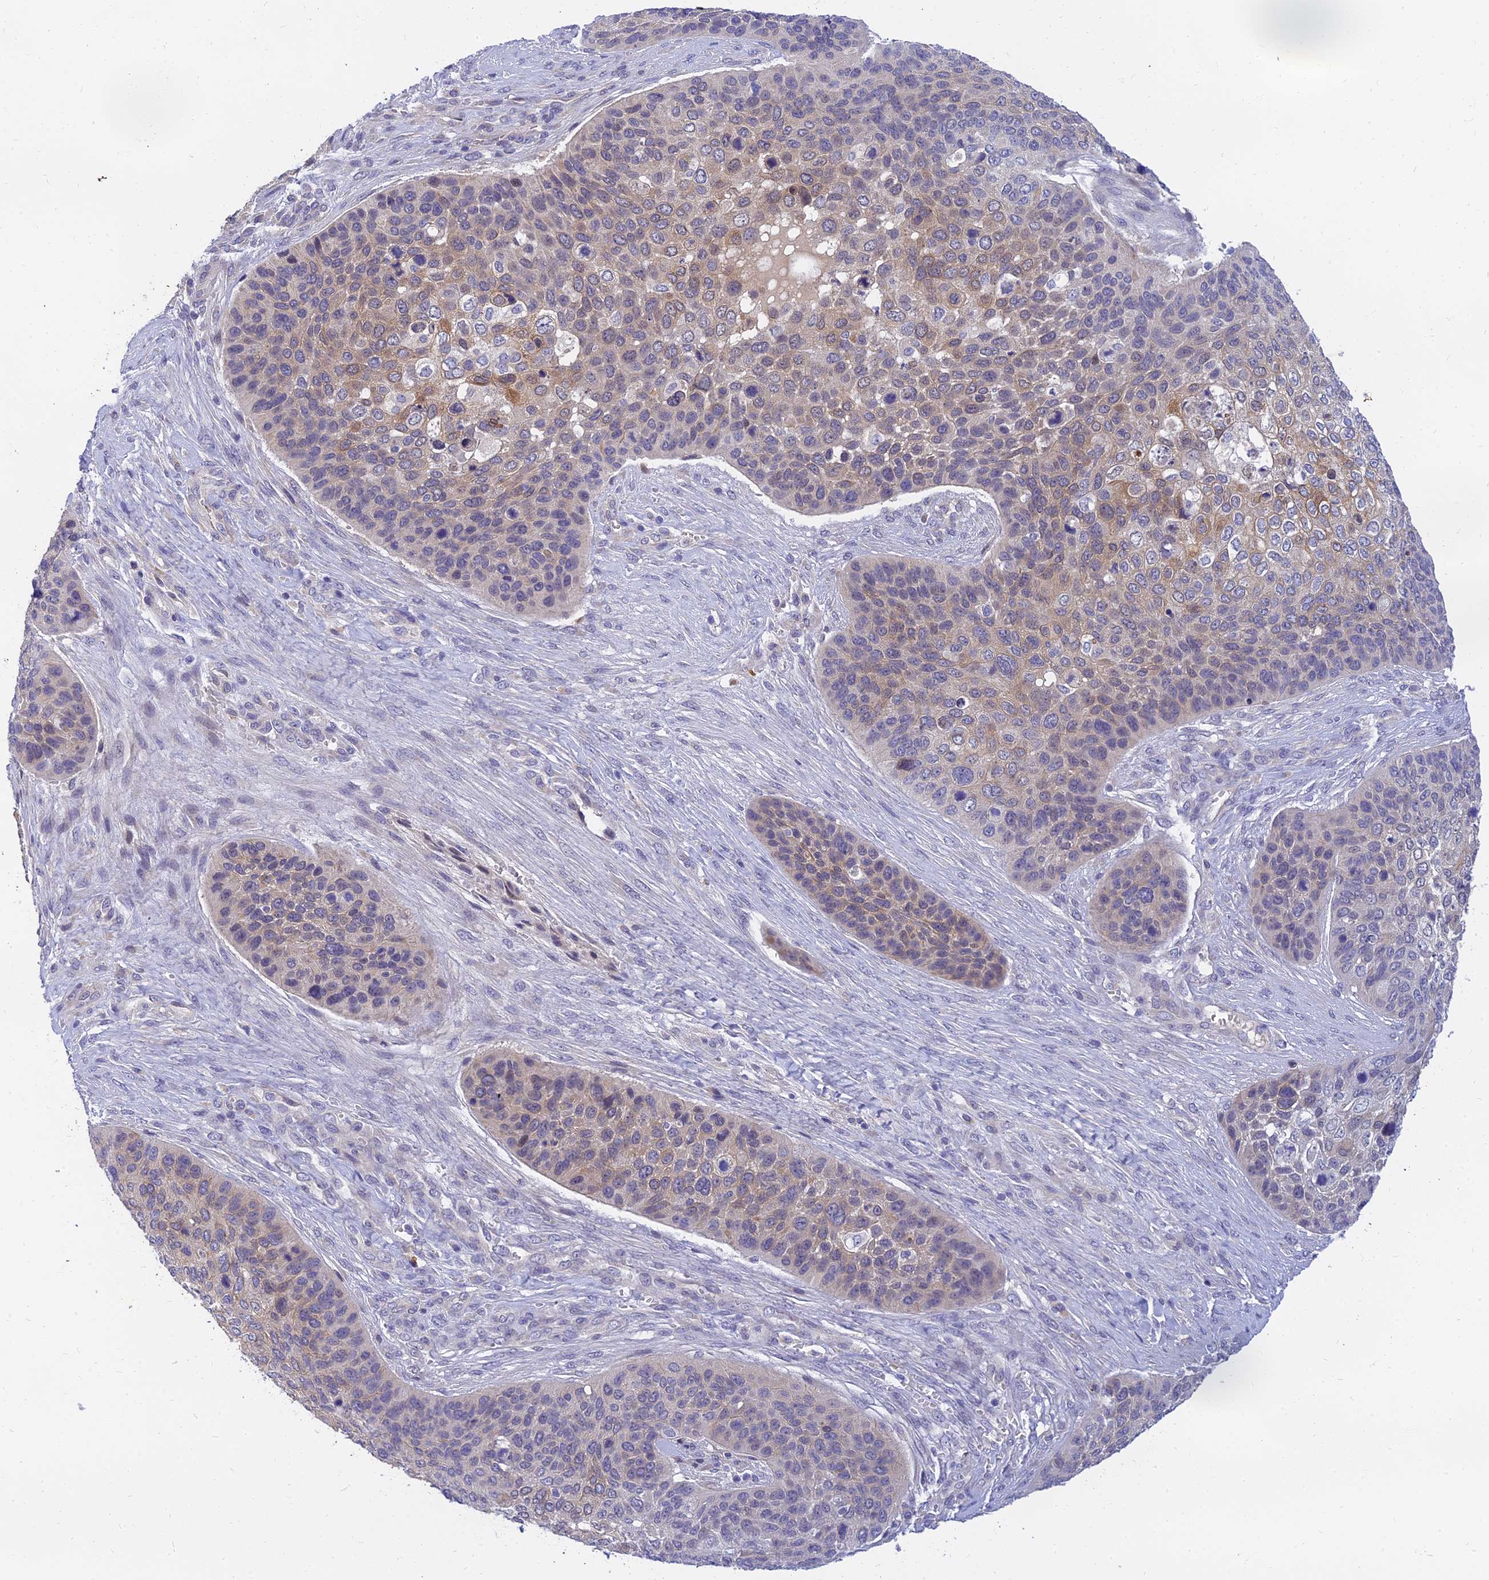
{"staining": {"intensity": "moderate", "quantity": "<25%", "location": "cytoplasmic/membranous"}, "tissue": "skin cancer", "cell_type": "Tumor cells", "image_type": "cancer", "snomed": [{"axis": "morphology", "description": "Basal cell carcinoma"}, {"axis": "topography", "description": "Skin"}], "caption": "Immunohistochemical staining of human skin cancer demonstrates low levels of moderate cytoplasmic/membranous protein staining in approximately <25% of tumor cells. (Stains: DAB in brown, nuclei in blue, Microscopy: brightfield microscopy at high magnification).", "gene": "ANKS4B", "patient": {"sex": "female", "age": 74}}